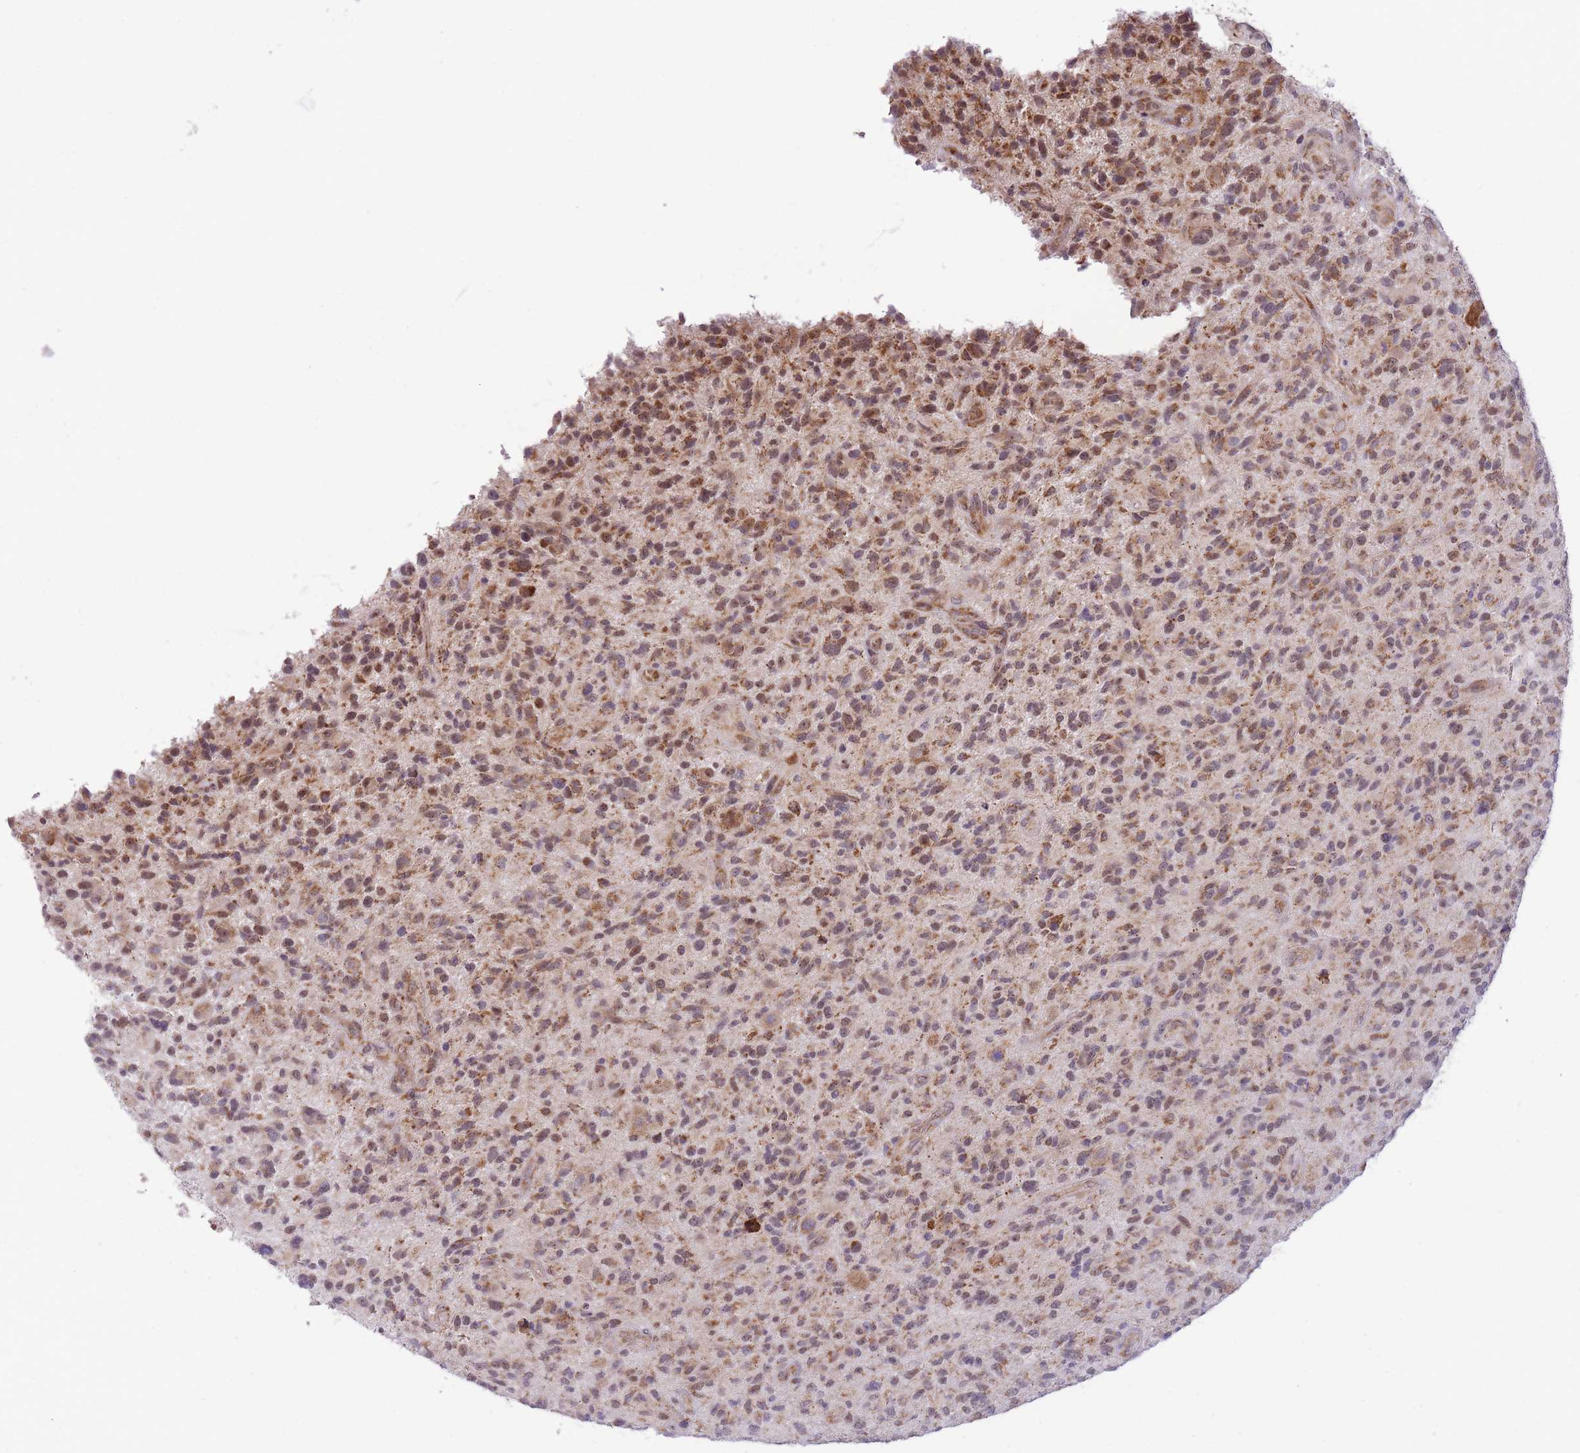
{"staining": {"intensity": "moderate", "quantity": ">75%", "location": "cytoplasmic/membranous,nuclear"}, "tissue": "glioma", "cell_type": "Tumor cells", "image_type": "cancer", "snomed": [{"axis": "morphology", "description": "Glioma, malignant, High grade"}, {"axis": "topography", "description": "Brain"}], "caption": "Brown immunohistochemical staining in glioma demonstrates moderate cytoplasmic/membranous and nuclear expression in about >75% of tumor cells. The staining was performed using DAB (3,3'-diaminobenzidine), with brown indicating positive protein expression. Nuclei are stained blue with hematoxylin.", "gene": "EXOSC8", "patient": {"sex": "male", "age": 47}}